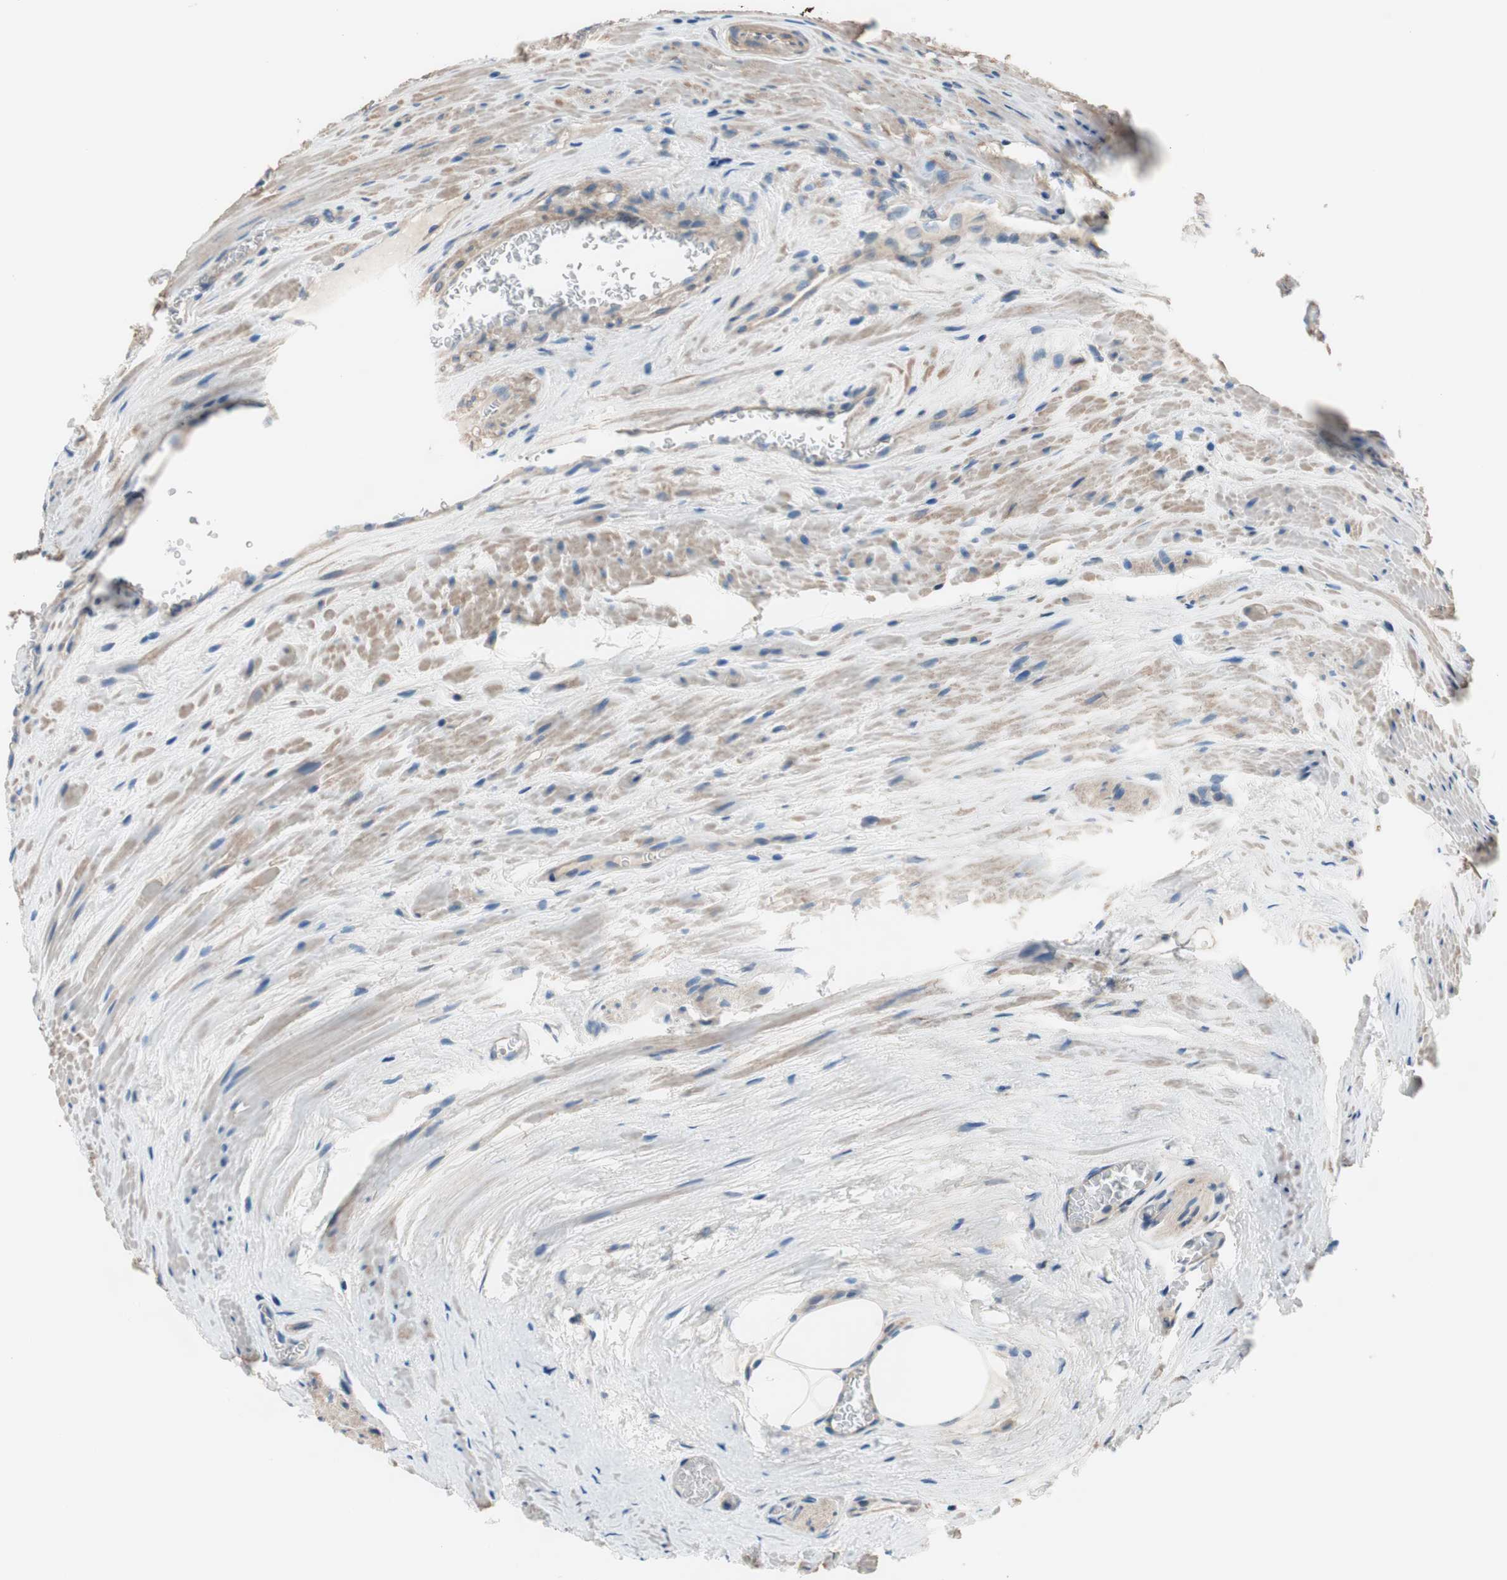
{"staining": {"intensity": "moderate", "quantity": ">75%", "location": "cytoplasmic/membranous"}, "tissue": "prostate cancer", "cell_type": "Tumor cells", "image_type": "cancer", "snomed": [{"axis": "morphology", "description": "Adenocarcinoma, Low grade"}, {"axis": "topography", "description": "Prostate"}], "caption": "Immunohistochemistry micrograph of neoplastic tissue: human prostate low-grade adenocarcinoma stained using IHC shows medium levels of moderate protein expression localized specifically in the cytoplasmic/membranous of tumor cells, appearing as a cytoplasmic/membranous brown color.", "gene": "CALML3", "patient": {"sex": "male", "age": 60}}